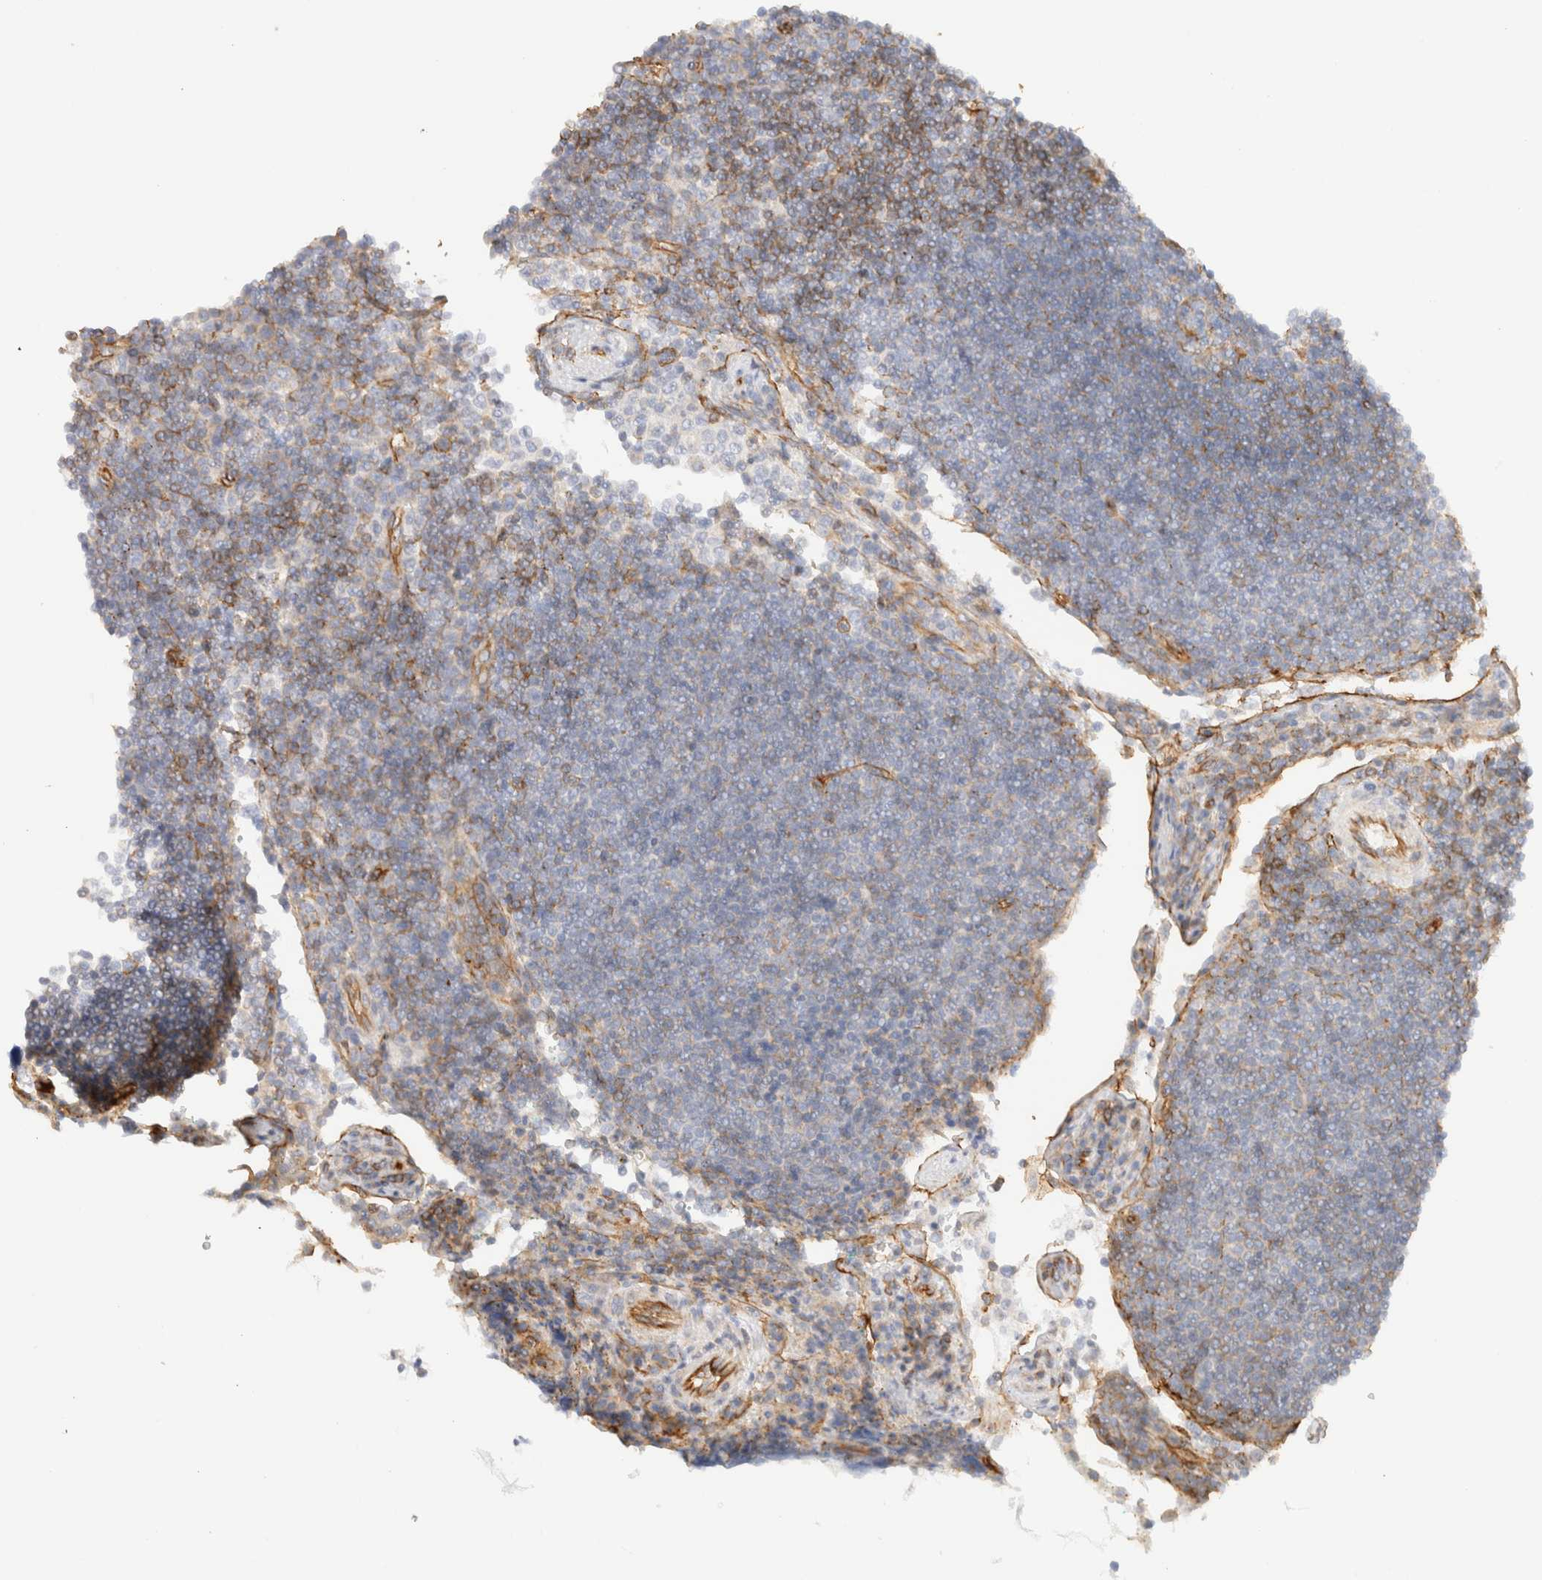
{"staining": {"intensity": "negative", "quantity": "none", "location": "none"}, "tissue": "lymph node", "cell_type": "Germinal center cells", "image_type": "normal", "snomed": [{"axis": "morphology", "description": "Normal tissue, NOS"}, {"axis": "topography", "description": "Lymph node"}], "caption": "An IHC image of normal lymph node is shown. There is no staining in germinal center cells of lymph node.", "gene": "CYB5R4", "patient": {"sex": "female", "age": 53}}